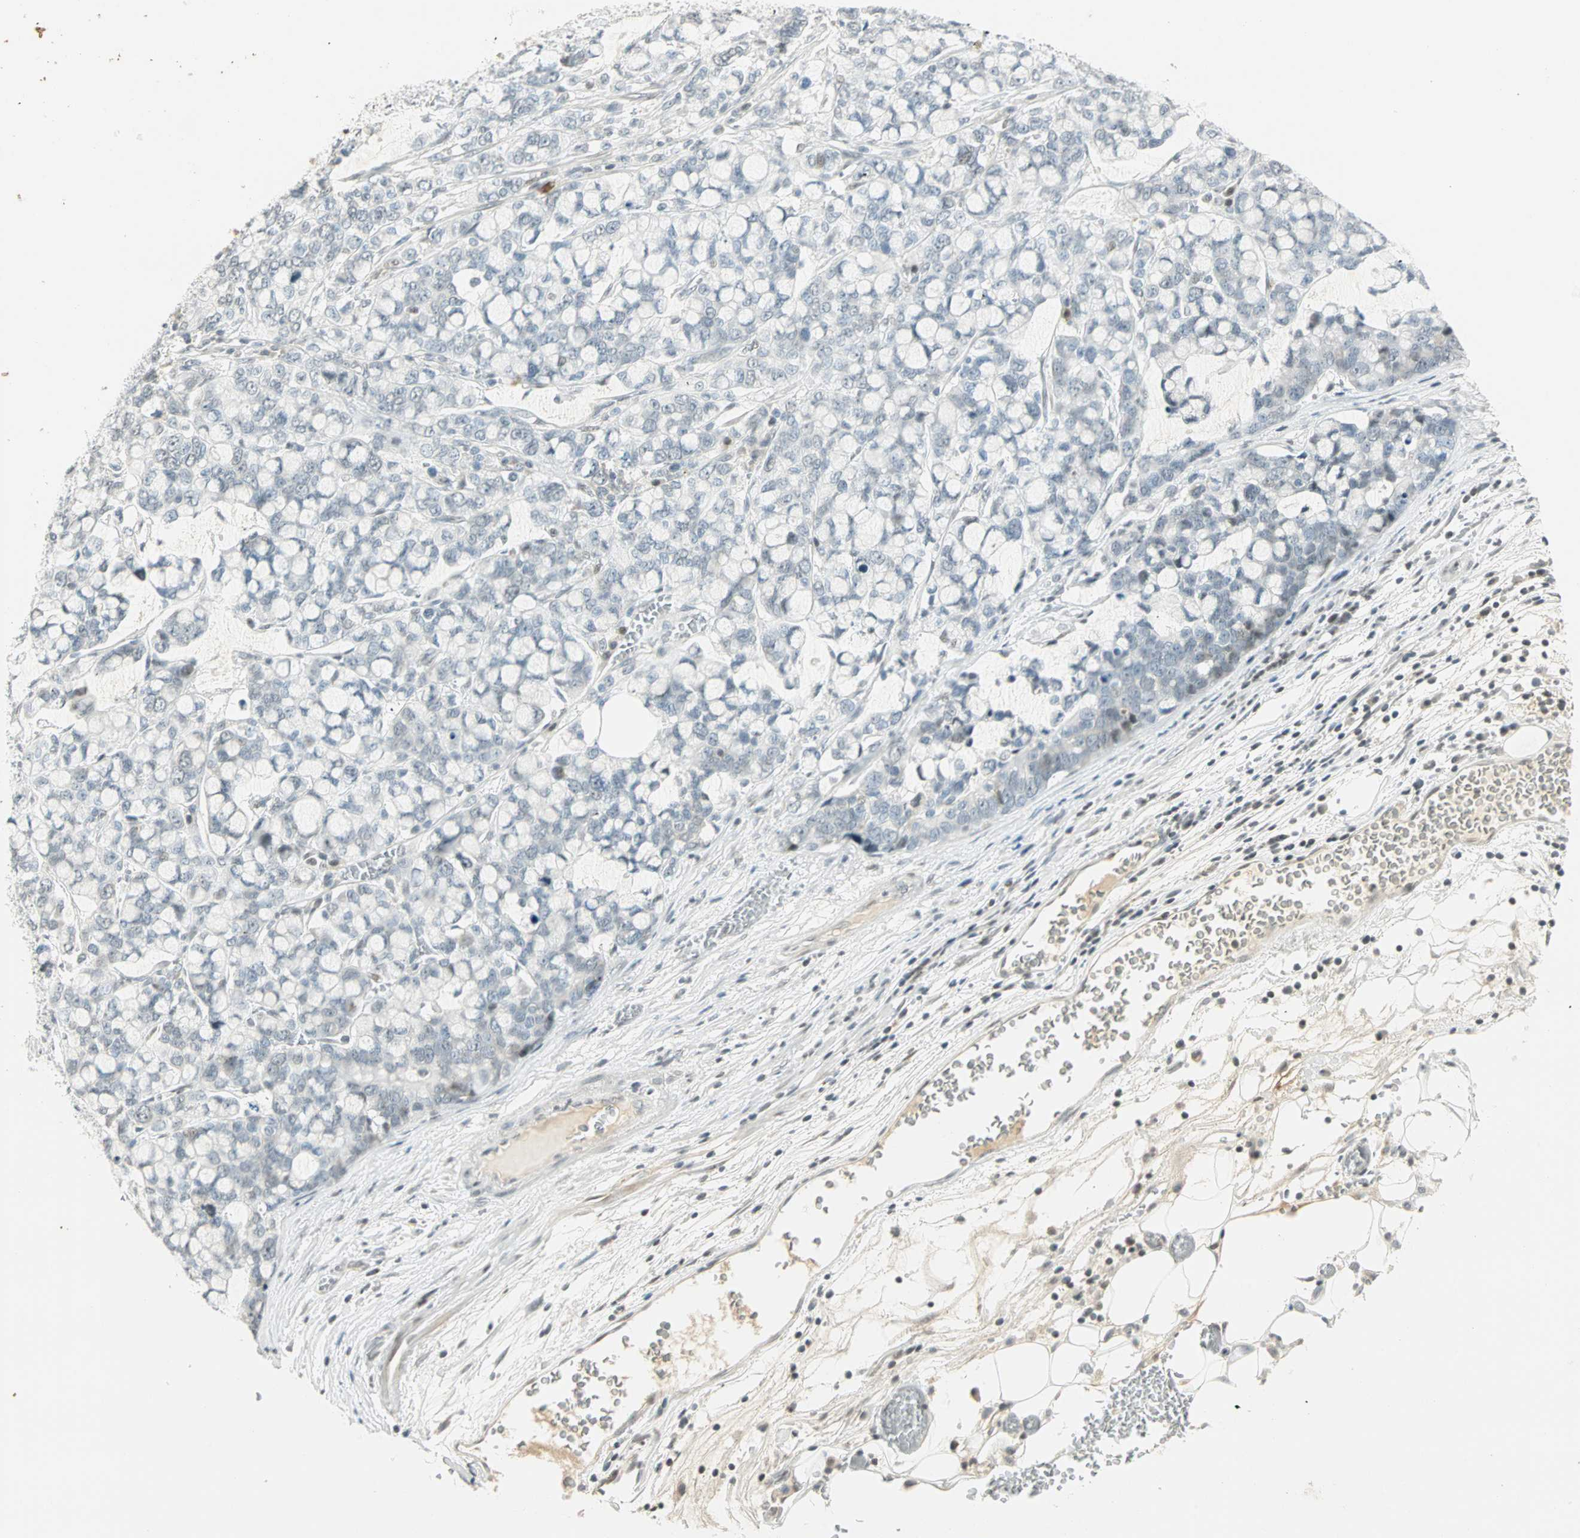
{"staining": {"intensity": "weak", "quantity": "<25%", "location": "nuclear"}, "tissue": "stomach cancer", "cell_type": "Tumor cells", "image_type": "cancer", "snomed": [{"axis": "morphology", "description": "Adenocarcinoma, NOS"}, {"axis": "topography", "description": "Stomach, lower"}], "caption": "Human stomach cancer (adenocarcinoma) stained for a protein using IHC exhibits no staining in tumor cells.", "gene": "SMAD3", "patient": {"sex": "male", "age": 84}}